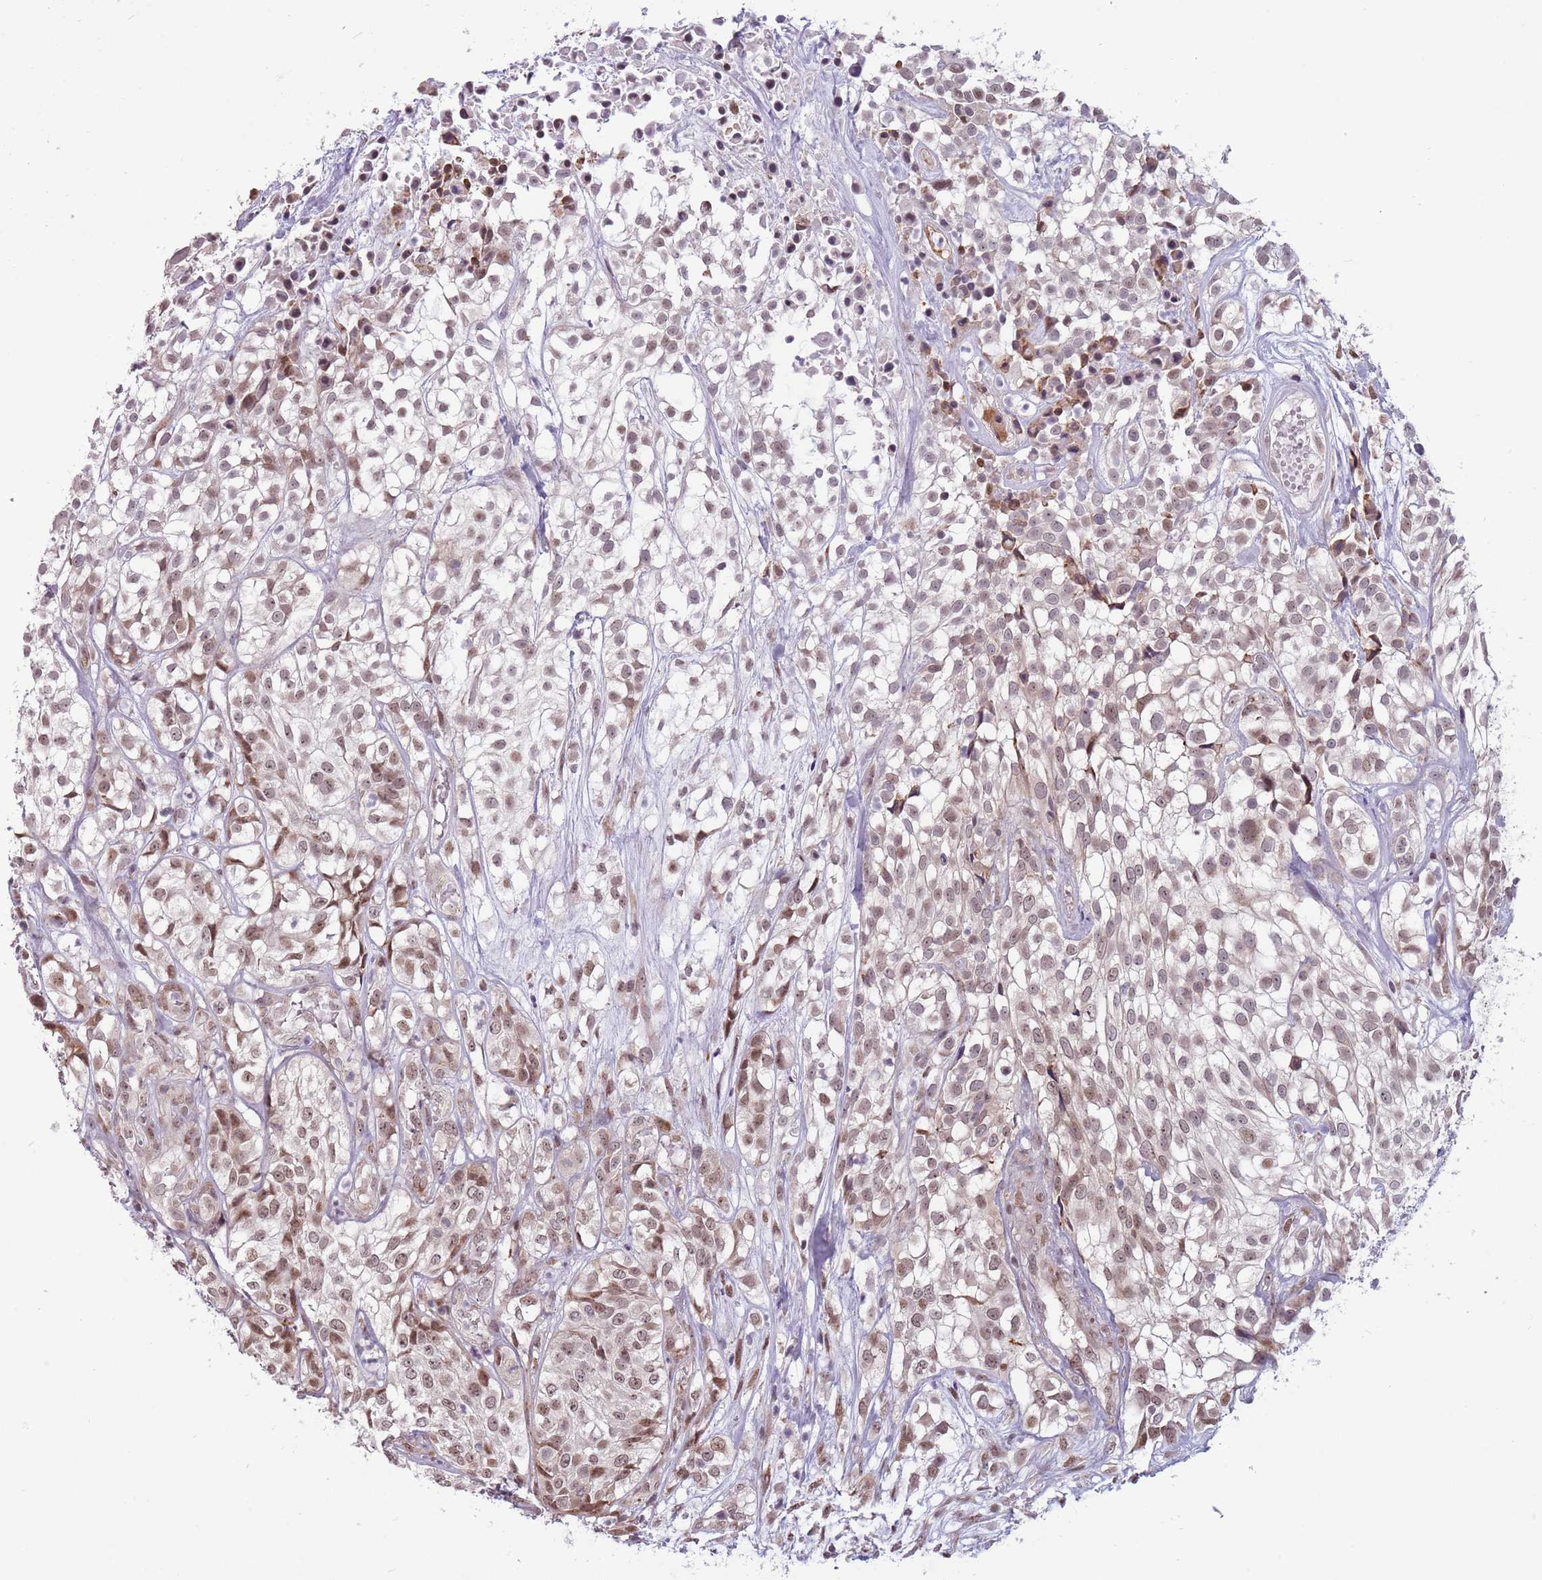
{"staining": {"intensity": "moderate", "quantity": ">75%", "location": "nuclear"}, "tissue": "urothelial cancer", "cell_type": "Tumor cells", "image_type": "cancer", "snomed": [{"axis": "morphology", "description": "Urothelial carcinoma, High grade"}, {"axis": "topography", "description": "Urinary bladder"}], "caption": "Immunohistochemical staining of human urothelial cancer reveals medium levels of moderate nuclear protein positivity in about >75% of tumor cells.", "gene": "BARD1", "patient": {"sex": "male", "age": 56}}